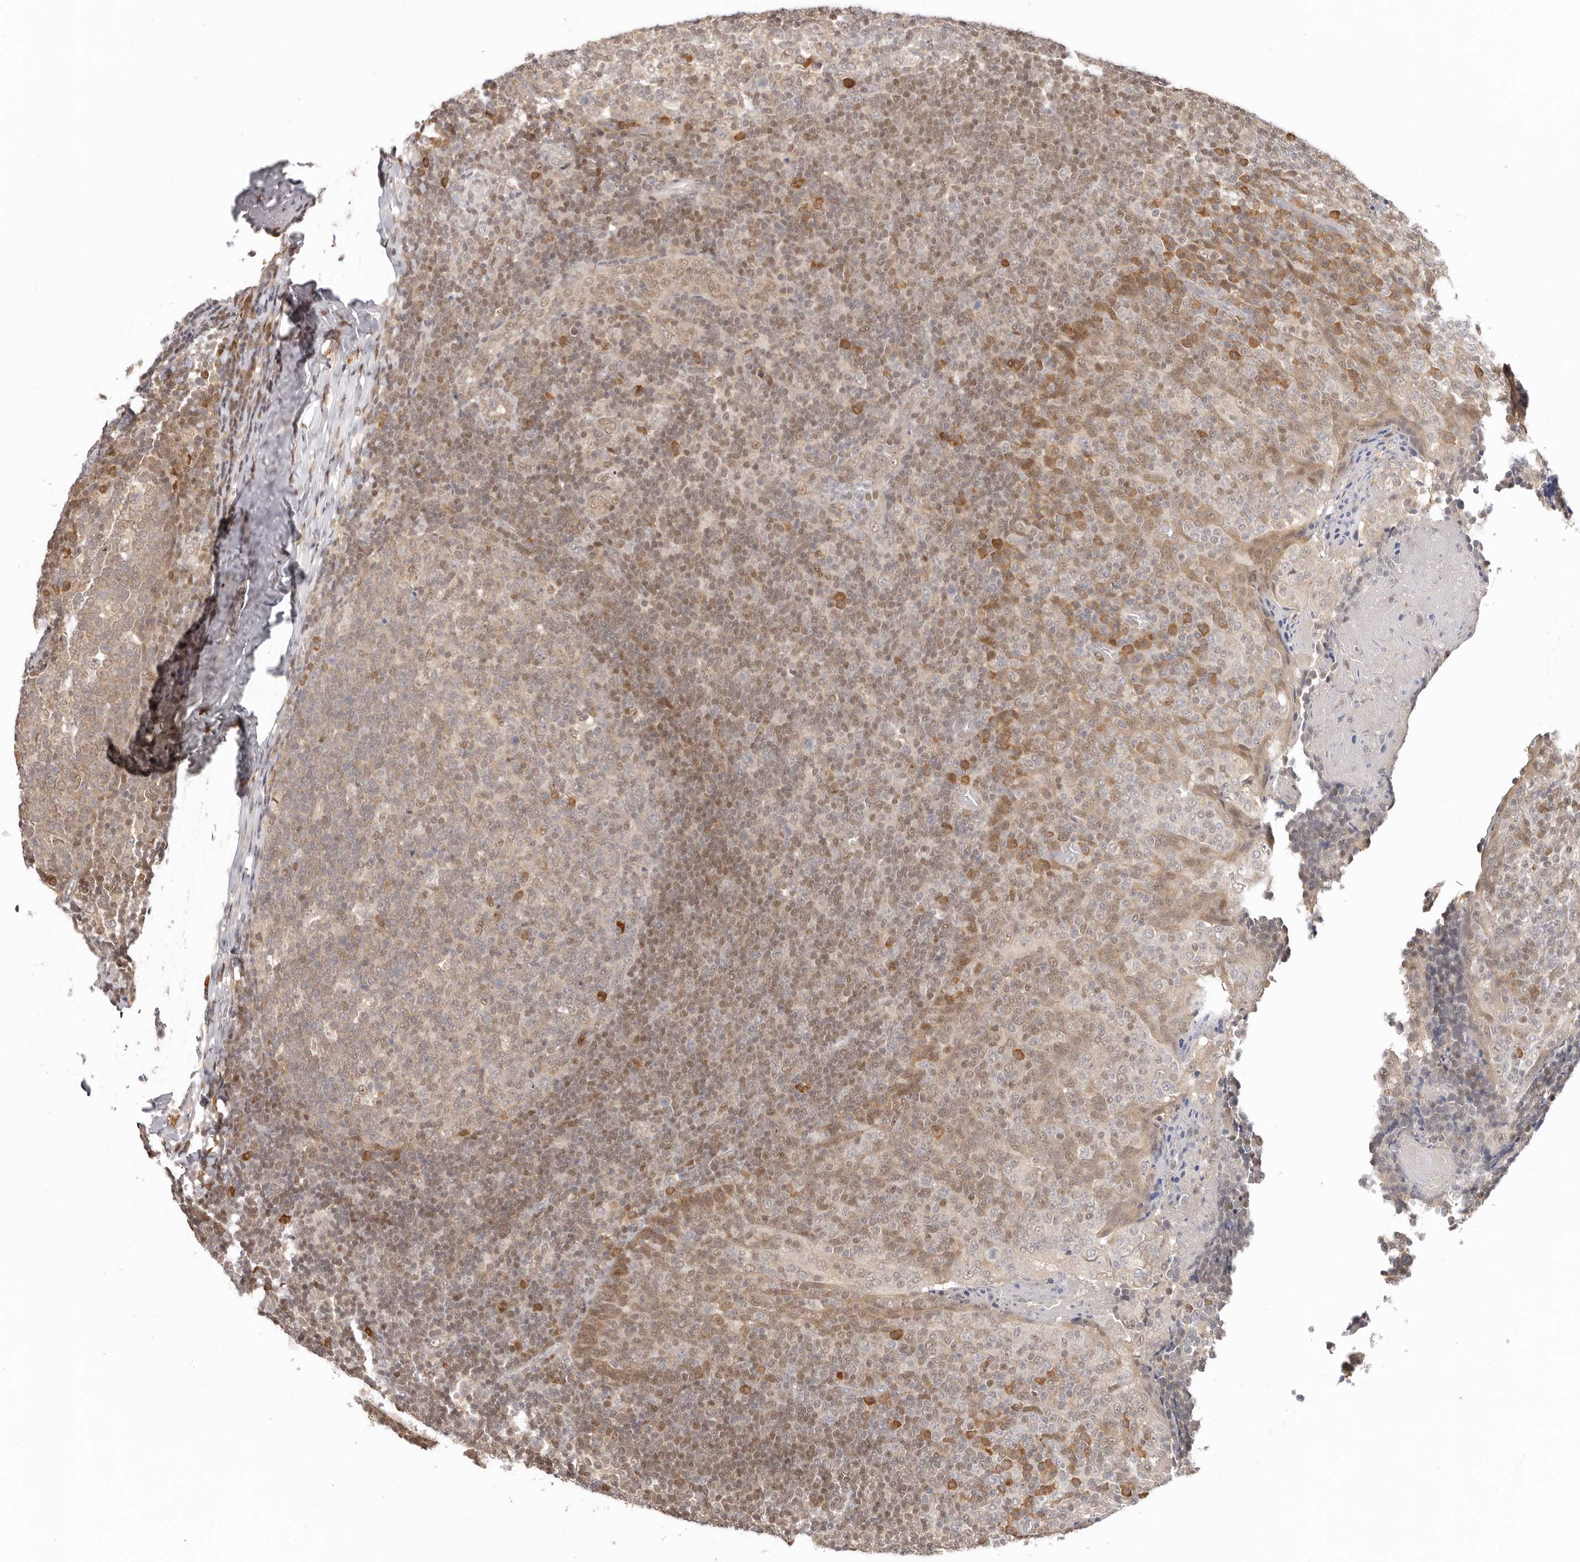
{"staining": {"intensity": "moderate", "quantity": "<25%", "location": "nuclear"}, "tissue": "tonsil", "cell_type": "Germinal center cells", "image_type": "normal", "snomed": [{"axis": "morphology", "description": "Normal tissue, NOS"}, {"axis": "topography", "description": "Tonsil"}], "caption": "Germinal center cells display low levels of moderate nuclear expression in approximately <25% of cells in normal human tonsil.", "gene": "LARP7", "patient": {"sex": "female", "age": 19}}